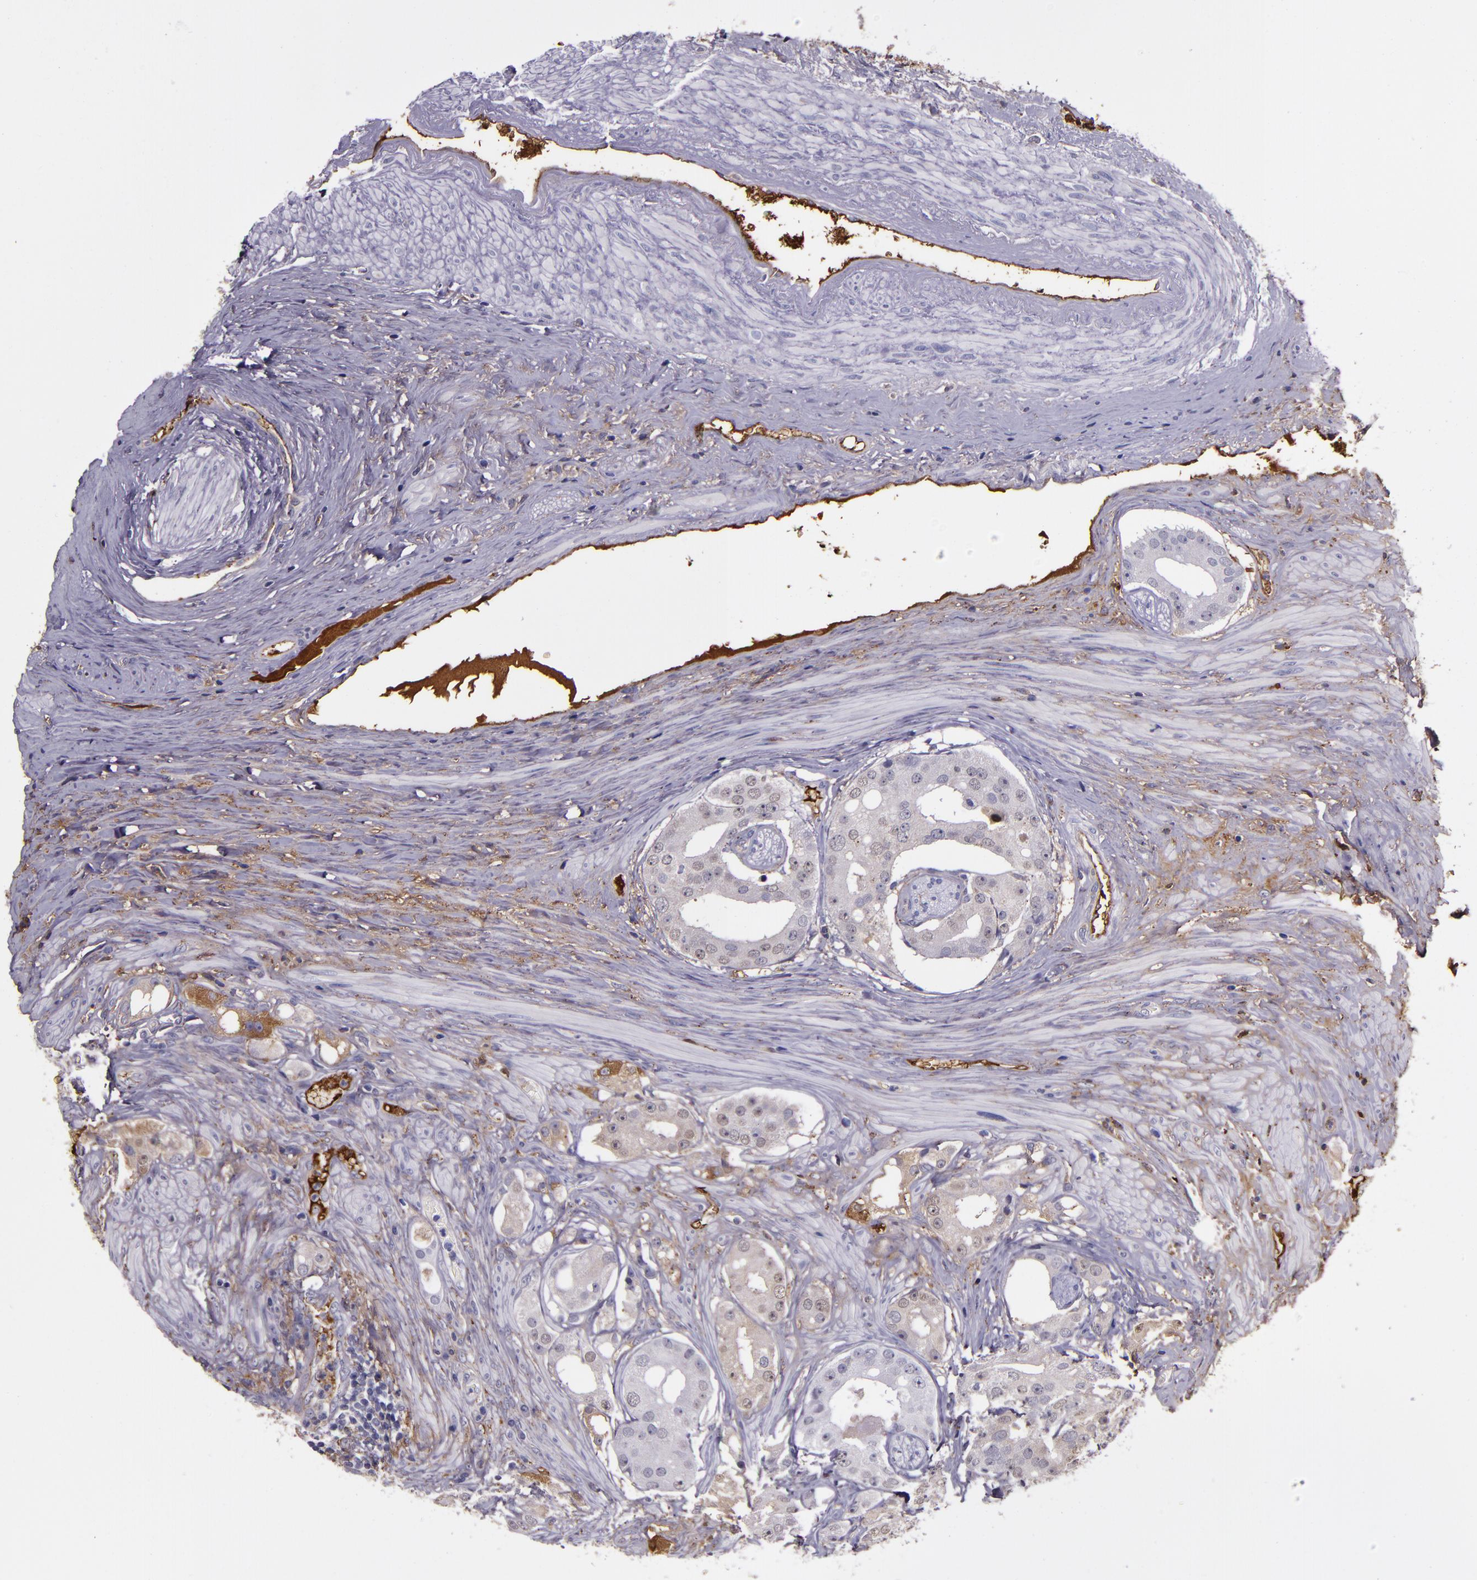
{"staining": {"intensity": "weak", "quantity": "<25%", "location": "cytoplasmic/membranous,nuclear"}, "tissue": "prostate cancer", "cell_type": "Tumor cells", "image_type": "cancer", "snomed": [{"axis": "morphology", "description": "Adenocarcinoma, High grade"}, {"axis": "topography", "description": "Prostate"}], "caption": "High magnification brightfield microscopy of prostate high-grade adenocarcinoma stained with DAB (3,3'-diaminobenzidine) (brown) and counterstained with hematoxylin (blue): tumor cells show no significant expression.", "gene": "A2M", "patient": {"sex": "male", "age": 68}}